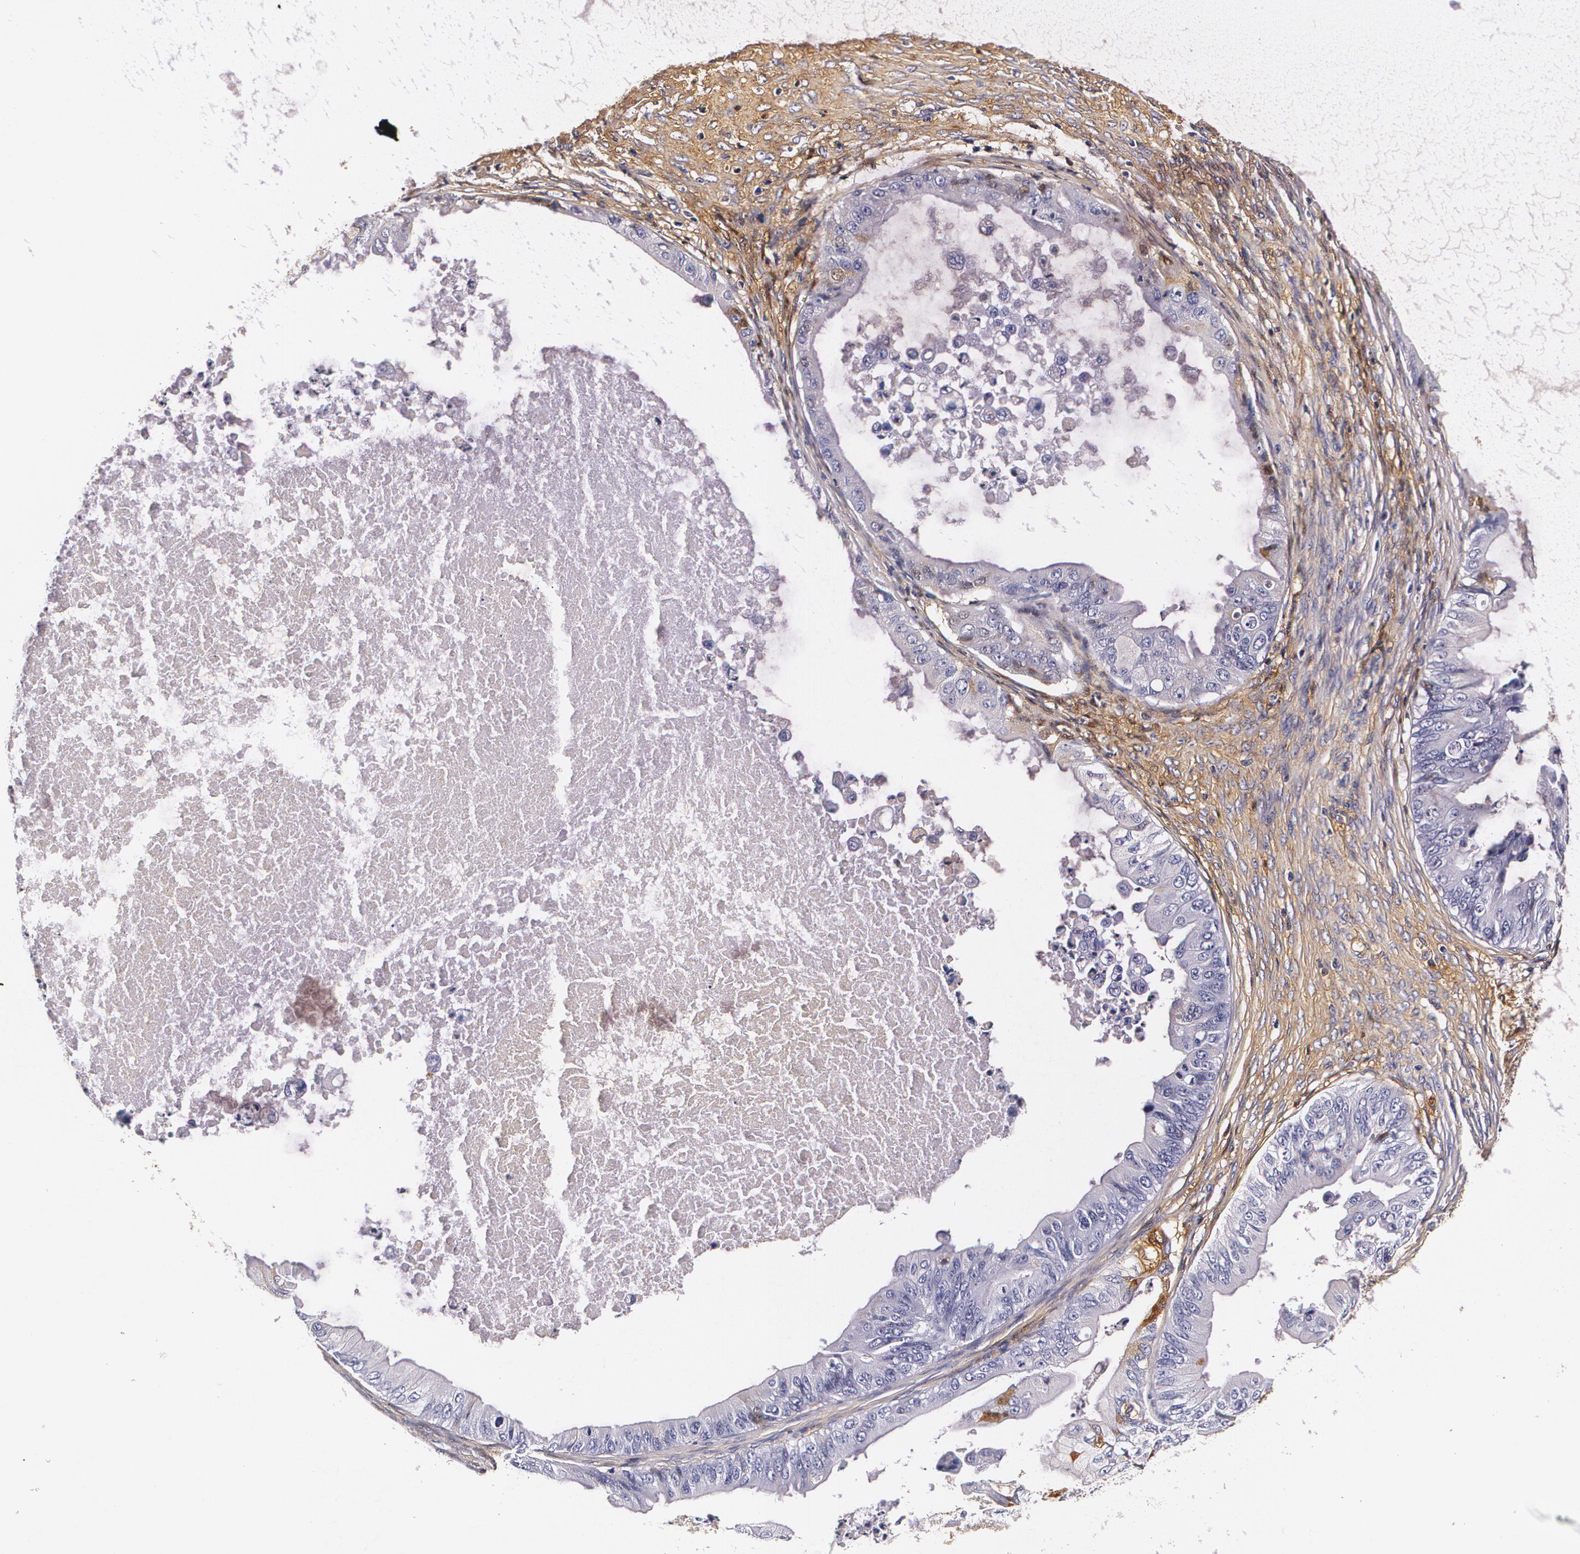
{"staining": {"intensity": "negative", "quantity": "none", "location": "none"}, "tissue": "ovarian cancer", "cell_type": "Tumor cells", "image_type": "cancer", "snomed": [{"axis": "morphology", "description": "Cystadenocarcinoma, mucinous, NOS"}, {"axis": "topography", "description": "Ovary"}], "caption": "This micrograph is of ovarian cancer stained with immunohistochemistry (IHC) to label a protein in brown with the nuclei are counter-stained blue. There is no staining in tumor cells.", "gene": "TTR", "patient": {"sex": "female", "age": 37}}